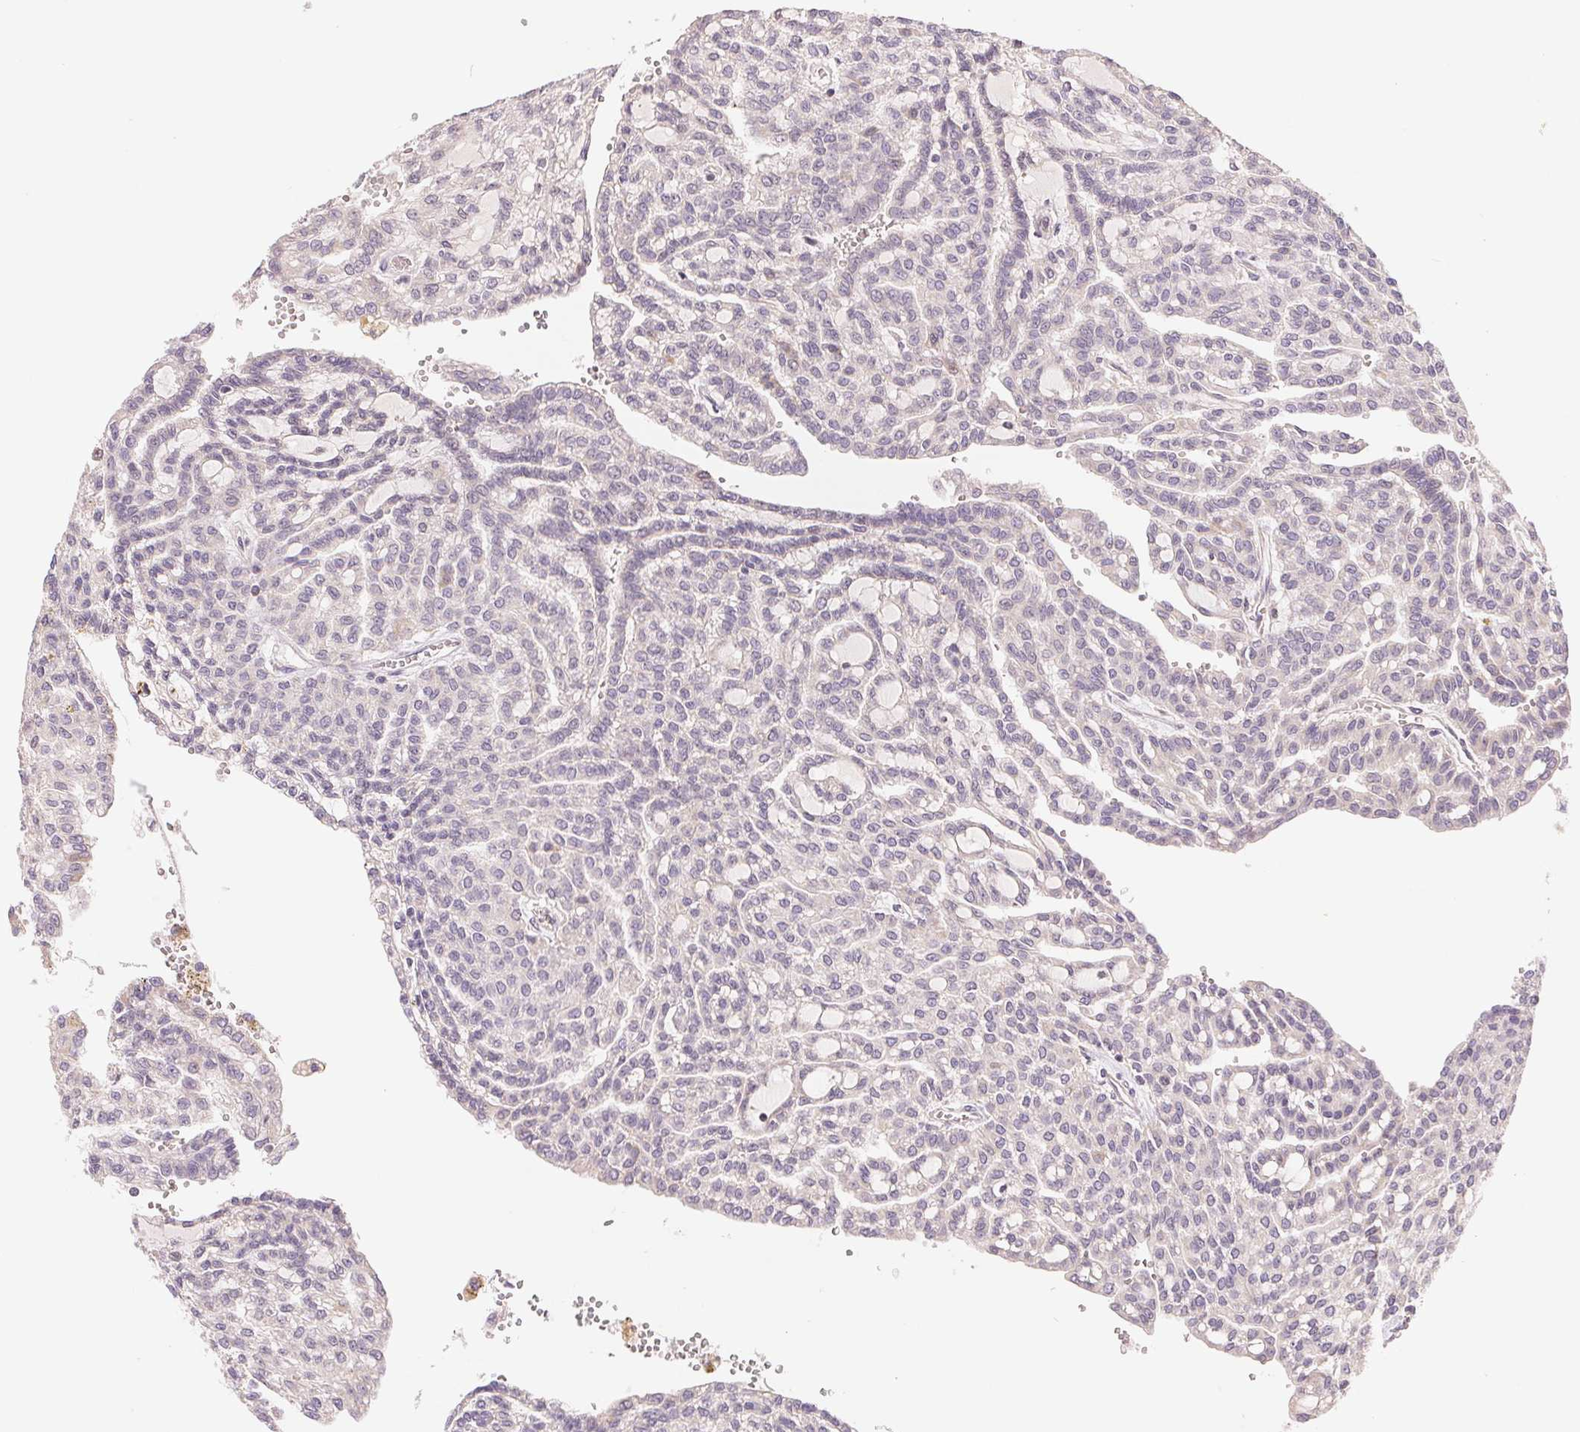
{"staining": {"intensity": "negative", "quantity": "none", "location": "none"}, "tissue": "renal cancer", "cell_type": "Tumor cells", "image_type": "cancer", "snomed": [{"axis": "morphology", "description": "Adenocarcinoma, NOS"}, {"axis": "topography", "description": "Kidney"}], "caption": "Immunohistochemistry (IHC) image of human renal cancer stained for a protein (brown), which displays no expression in tumor cells.", "gene": "BNIP5", "patient": {"sex": "male", "age": 63}}